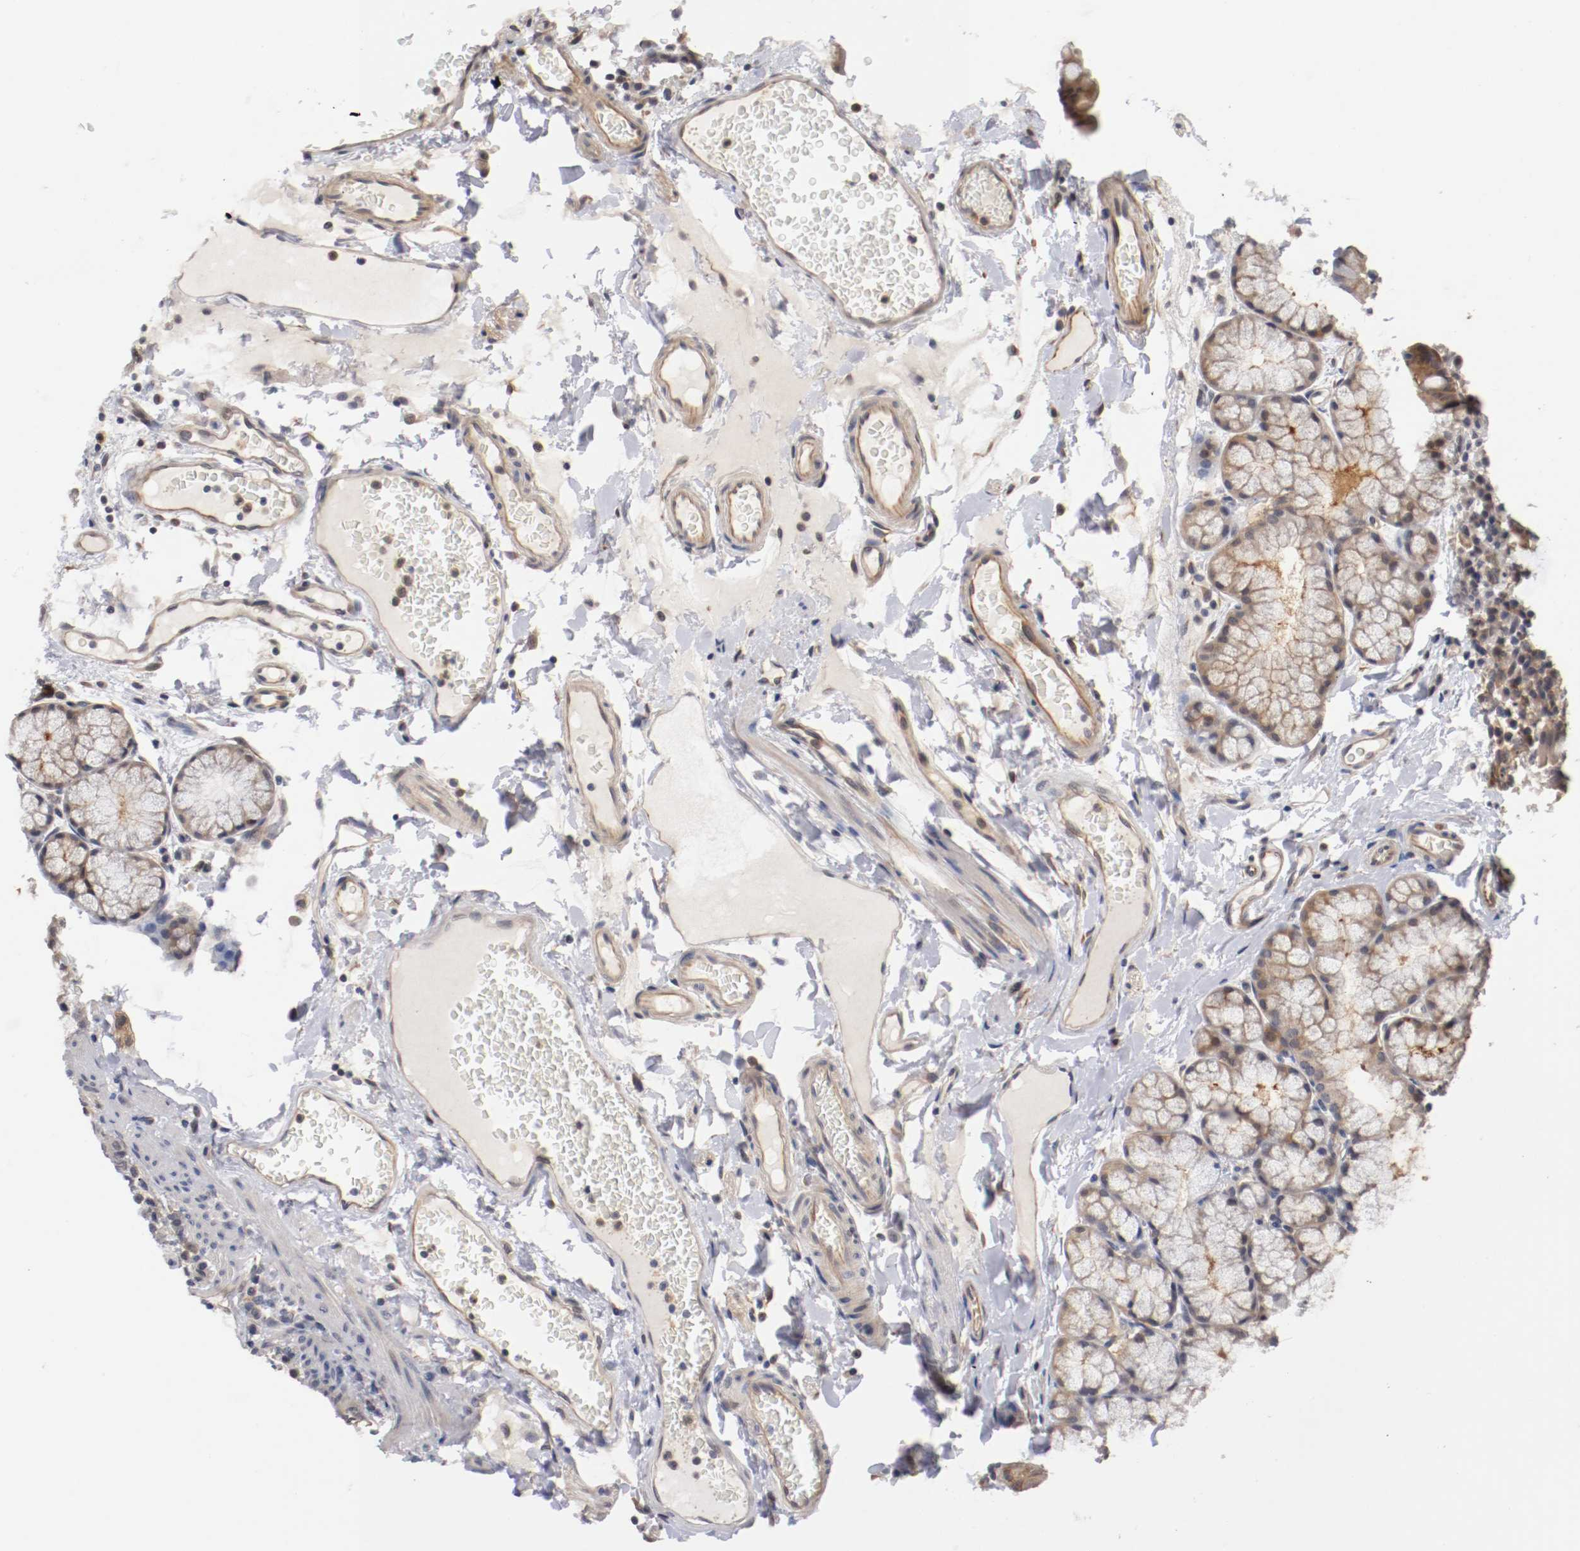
{"staining": {"intensity": "weak", "quantity": "25%-75%", "location": "cytoplasmic/membranous"}, "tissue": "duodenum", "cell_type": "Glandular cells", "image_type": "normal", "snomed": [{"axis": "morphology", "description": "Normal tissue, NOS"}, {"axis": "topography", "description": "Duodenum"}], "caption": "Immunohistochemical staining of benign human duodenum shows weak cytoplasmic/membranous protein positivity in about 25%-75% of glandular cells. The staining was performed using DAB, with brown indicating positive protein expression. Nuclei are stained blue with hematoxylin.", "gene": "RBM23", "patient": {"sex": "male", "age": 50}}